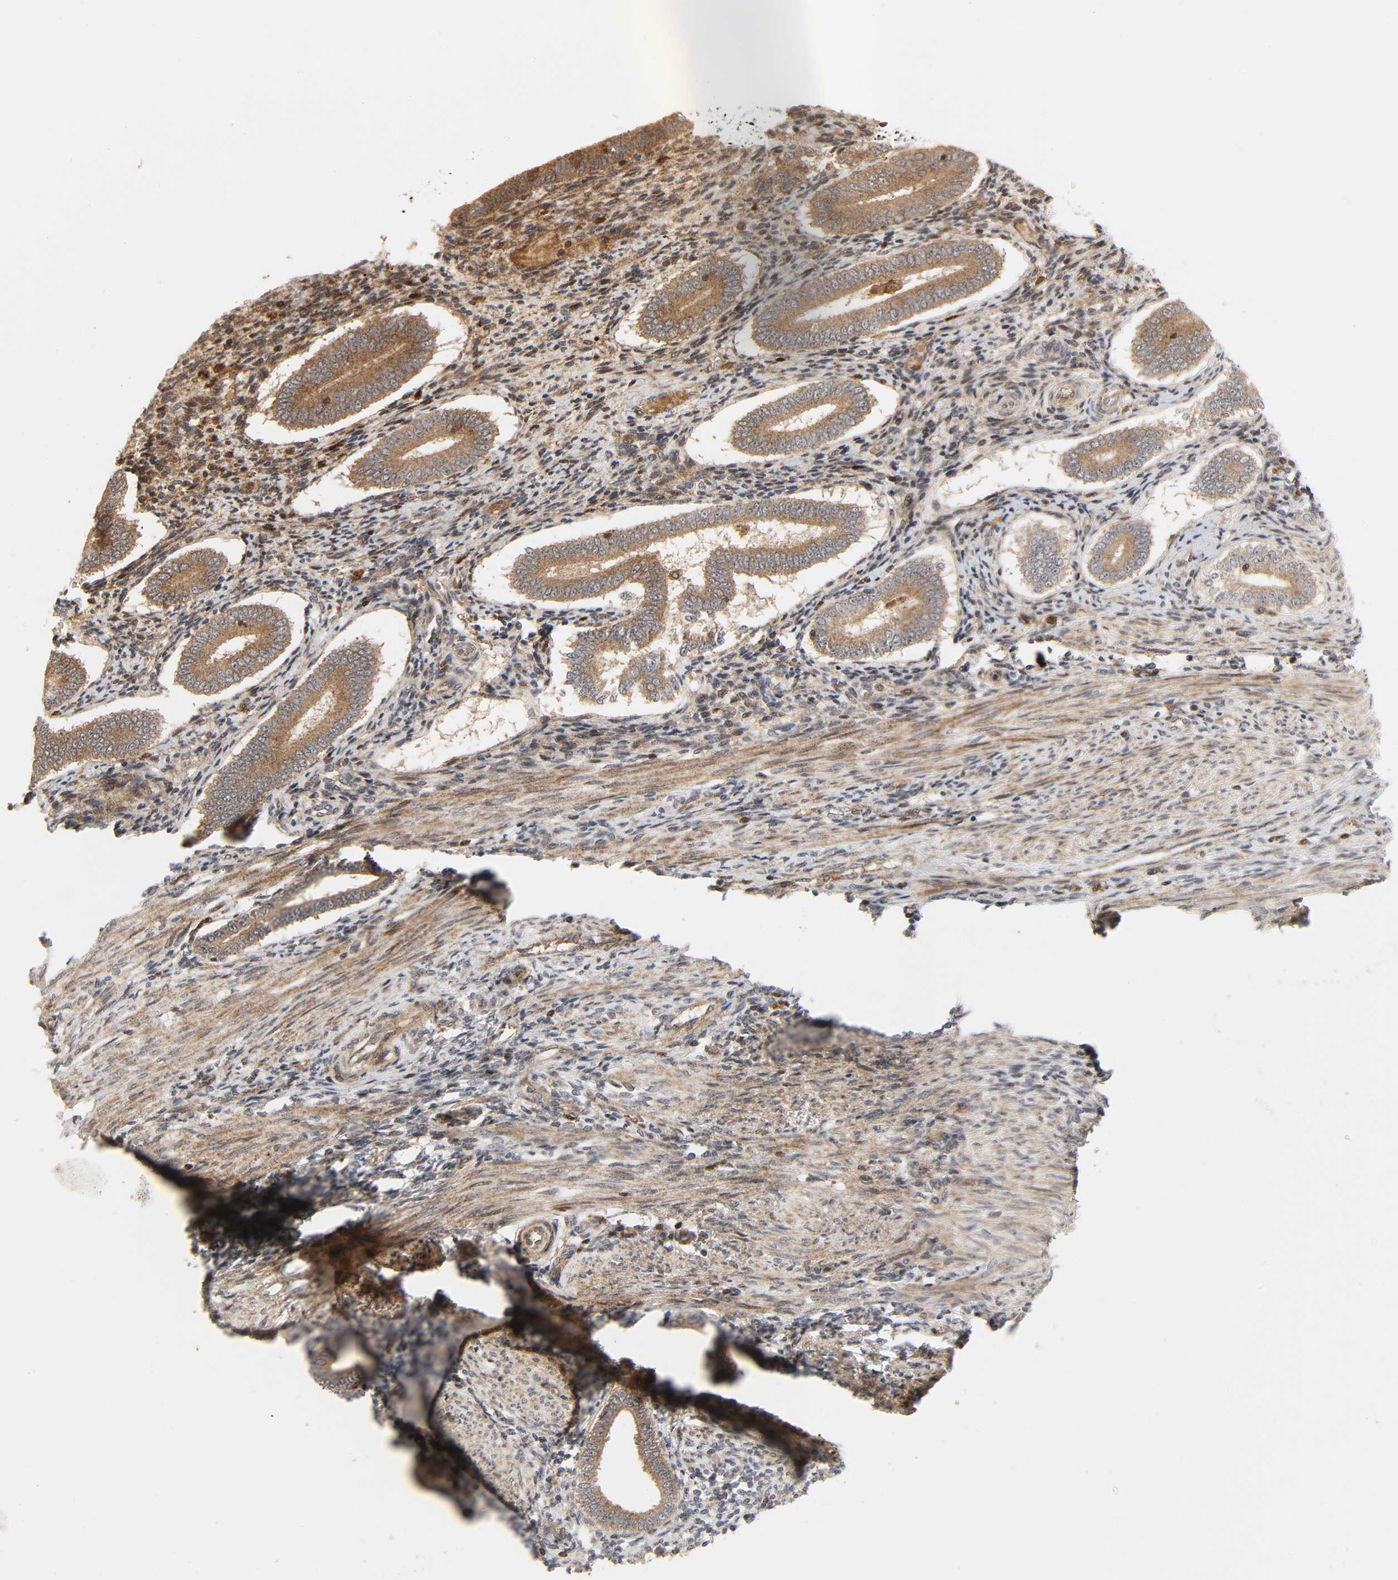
{"staining": {"intensity": "moderate", "quantity": ">75%", "location": "cytoplasmic/membranous"}, "tissue": "endometrium", "cell_type": "Cells in endometrial stroma", "image_type": "normal", "snomed": [{"axis": "morphology", "description": "Normal tissue, NOS"}, {"axis": "topography", "description": "Endometrium"}], "caption": "About >75% of cells in endometrial stroma in normal human endometrium show moderate cytoplasmic/membranous protein positivity as visualized by brown immunohistochemical staining.", "gene": "CHUK", "patient": {"sex": "female", "age": 42}}